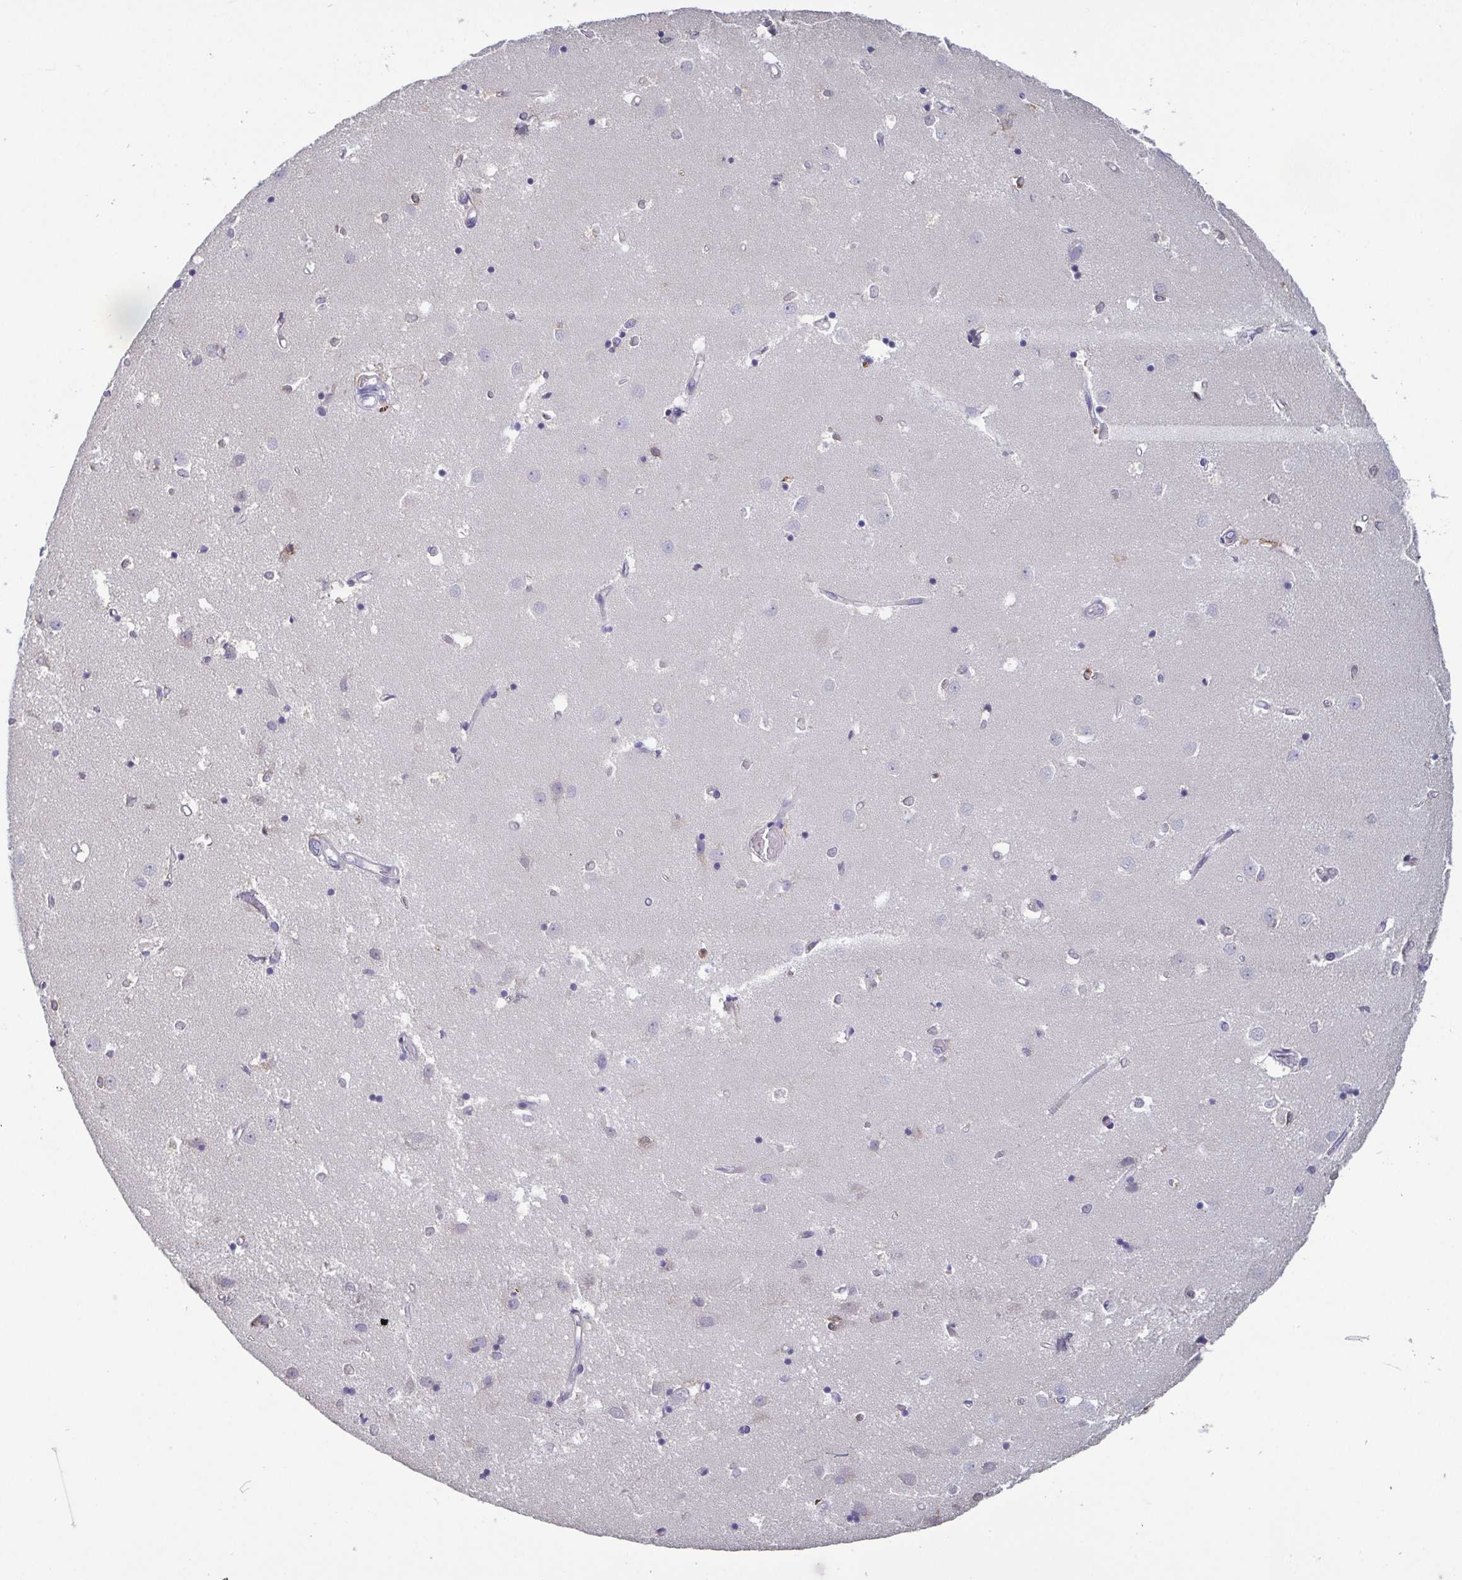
{"staining": {"intensity": "moderate", "quantity": "<25%", "location": "cytoplasmic/membranous"}, "tissue": "caudate", "cell_type": "Glial cells", "image_type": "normal", "snomed": [{"axis": "morphology", "description": "Normal tissue, NOS"}, {"axis": "topography", "description": "Lateral ventricle wall"}], "caption": "Protein expression by immunohistochemistry (IHC) reveals moderate cytoplasmic/membranous staining in approximately <25% of glial cells in unremarkable caudate. (DAB IHC with brightfield microscopy, high magnification).", "gene": "IDH1", "patient": {"sex": "male", "age": 54}}